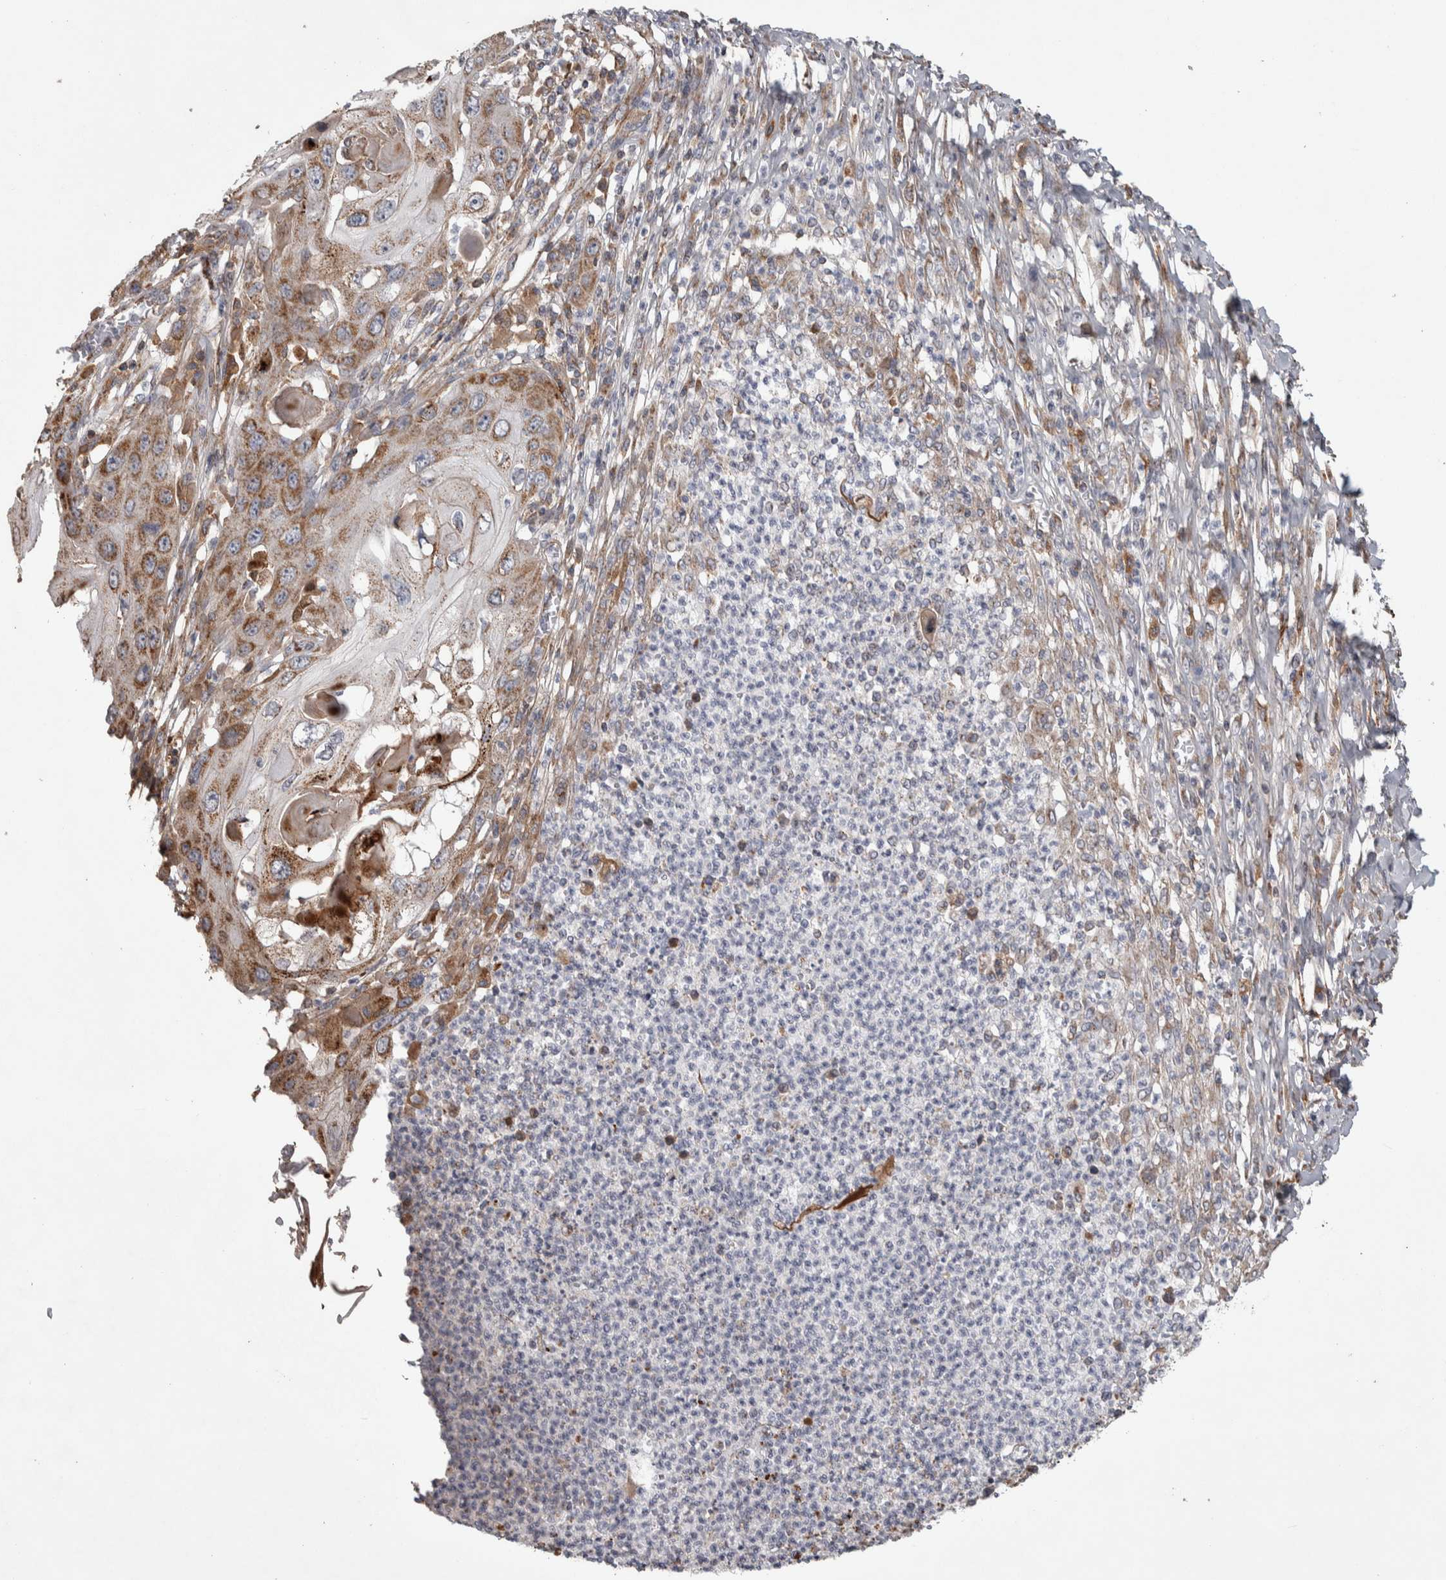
{"staining": {"intensity": "moderate", "quantity": ">75%", "location": "cytoplasmic/membranous"}, "tissue": "skin cancer", "cell_type": "Tumor cells", "image_type": "cancer", "snomed": [{"axis": "morphology", "description": "Squamous cell carcinoma, NOS"}, {"axis": "topography", "description": "Skin"}], "caption": "Brown immunohistochemical staining in squamous cell carcinoma (skin) exhibits moderate cytoplasmic/membranous positivity in approximately >75% of tumor cells.", "gene": "SCO1", "patient": {"sex": "male", "age": 55}}